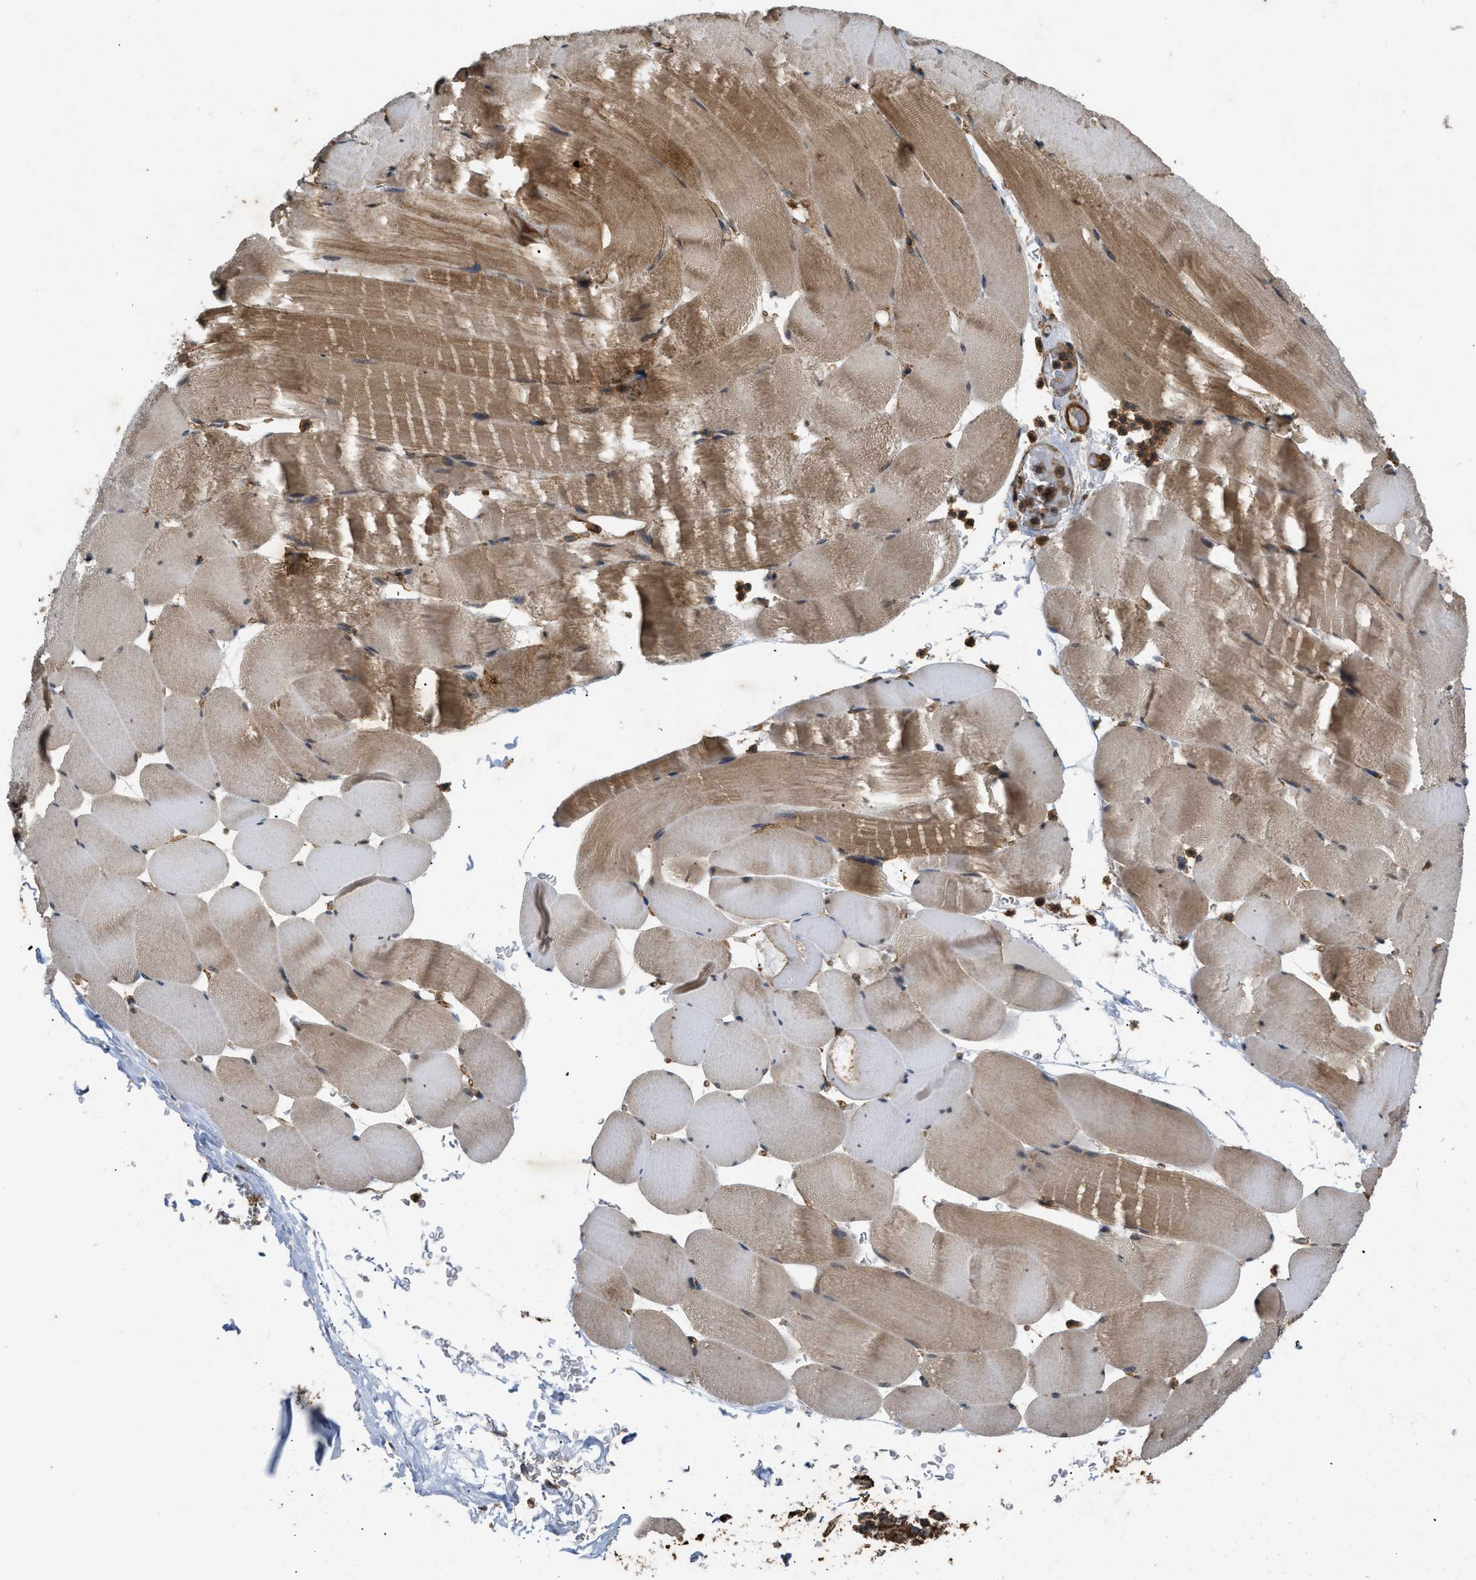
{"staining": {"intensity": "moderate", "quantity": ">75%", "location": "cytoplasmic/membranous"}, "tissue": "skeletal muscle", "cell_type": "Myocytes", "image_type": "normal", "snomed": [{"axis": "morphology", "description": "Normal tissue, NOS"}, {"axis": "topography", "description": "Skeletal muscle"}], "caption": "Protein expression analysis of benign skeletal muscle displays moderate cytoplasmic/membranous expression in about >75% of myocytes. (Brightfield microscopy of DAB IHC at high magnification).", "gene": "GNB4", "patient": {"sex": "male", "age": 62}}